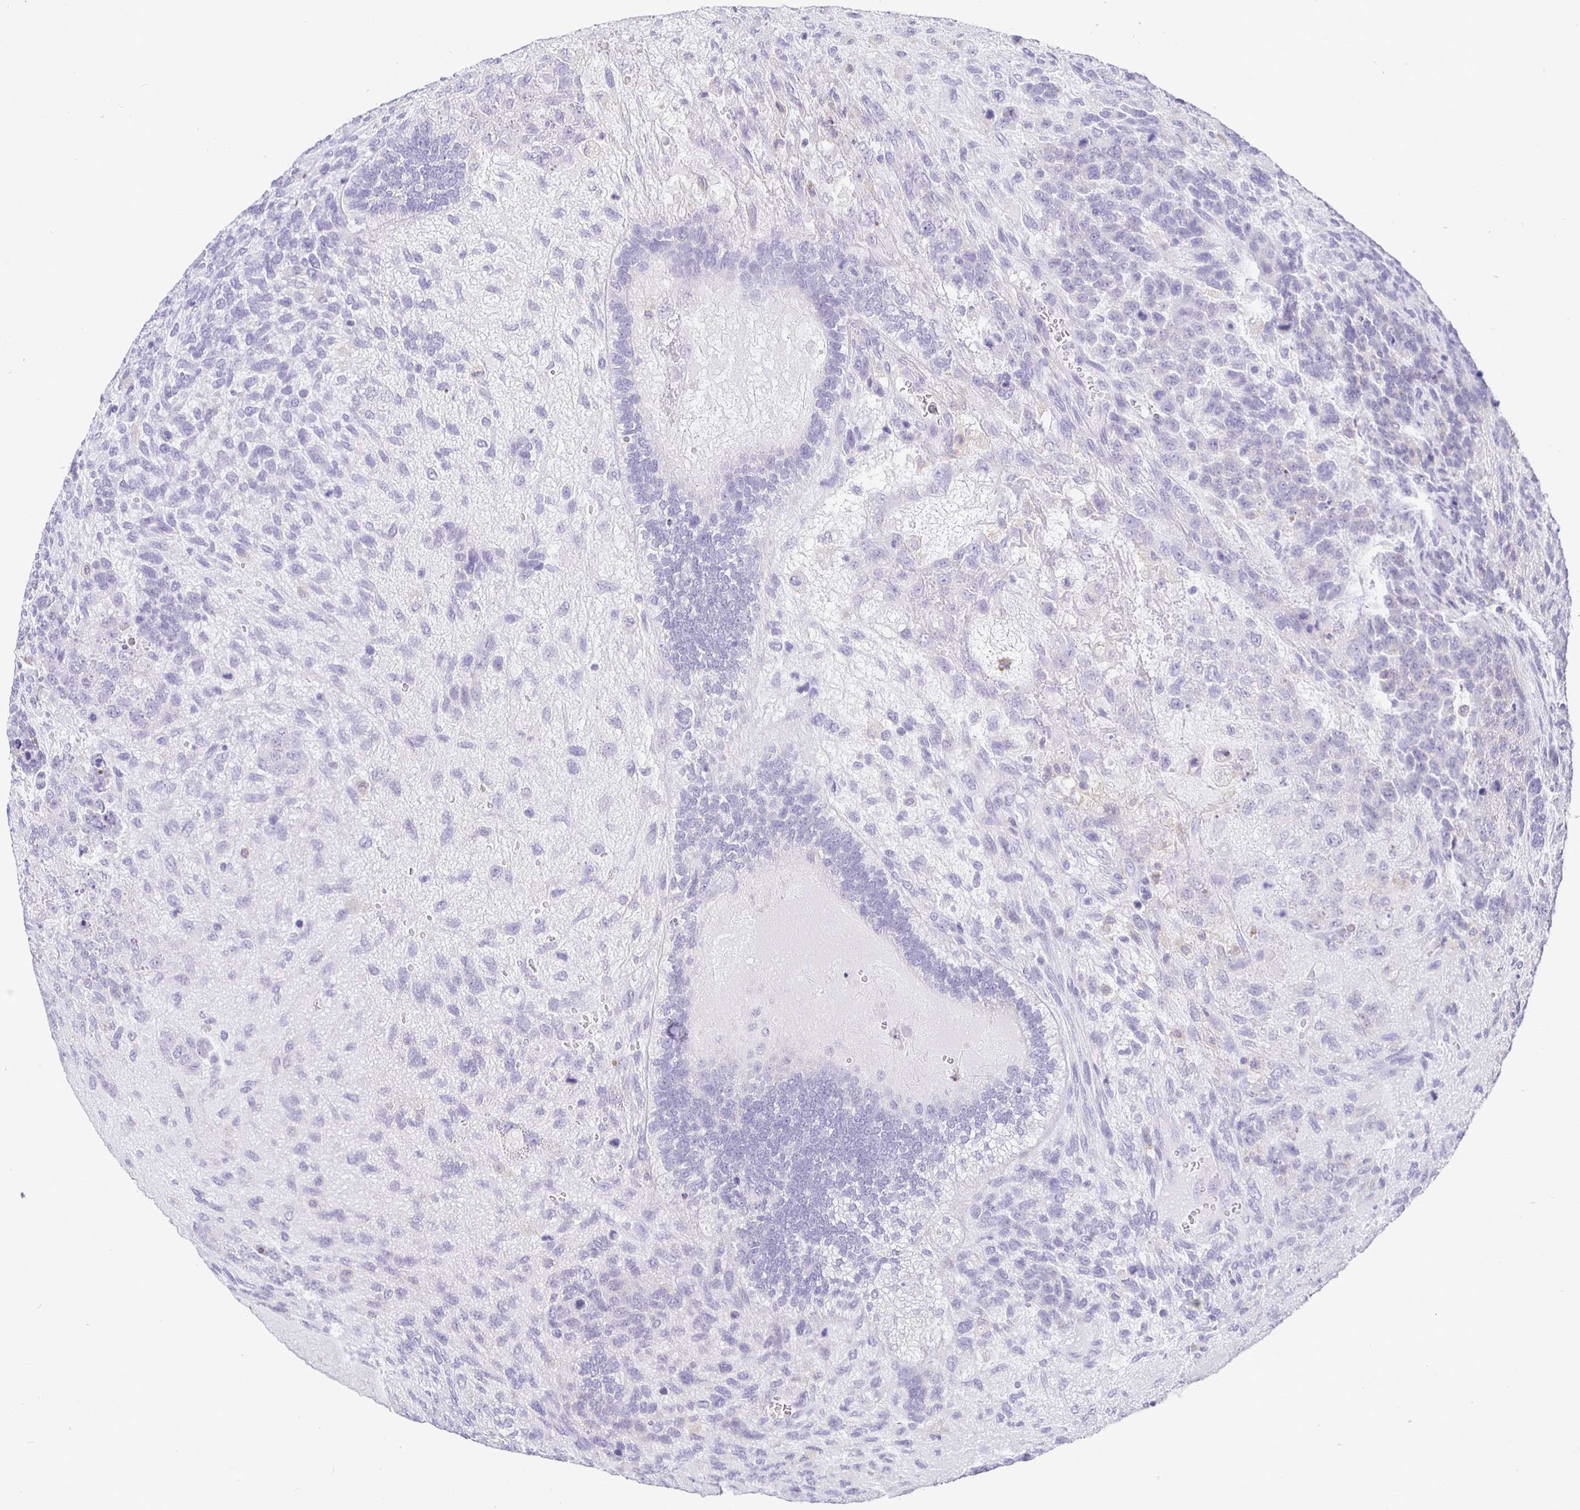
{"staining": {"intensity": "negative", "quantity": "none", "location": "none"}, "tissue": "testis cancer", "cell_type": "Tumor cells", "image_type": "cancer", "snomed": [{"axis": "morphology", "description": "Normal tissue, NOS"}, {"axis": "morphology", "description": "Carcinoma, Embryonal, NOS"}, {"axis": "topography", "description": "Testis"}, {"axis": "topography", "description": "Epididymis"}], "caption": "The immunohistochemistry image has no significant expression in tumor cells of testis cancer (embryonal carcinoma) tissue.", "gene": "SIRPA", "patient": {"sex": "male", "age": 23}}